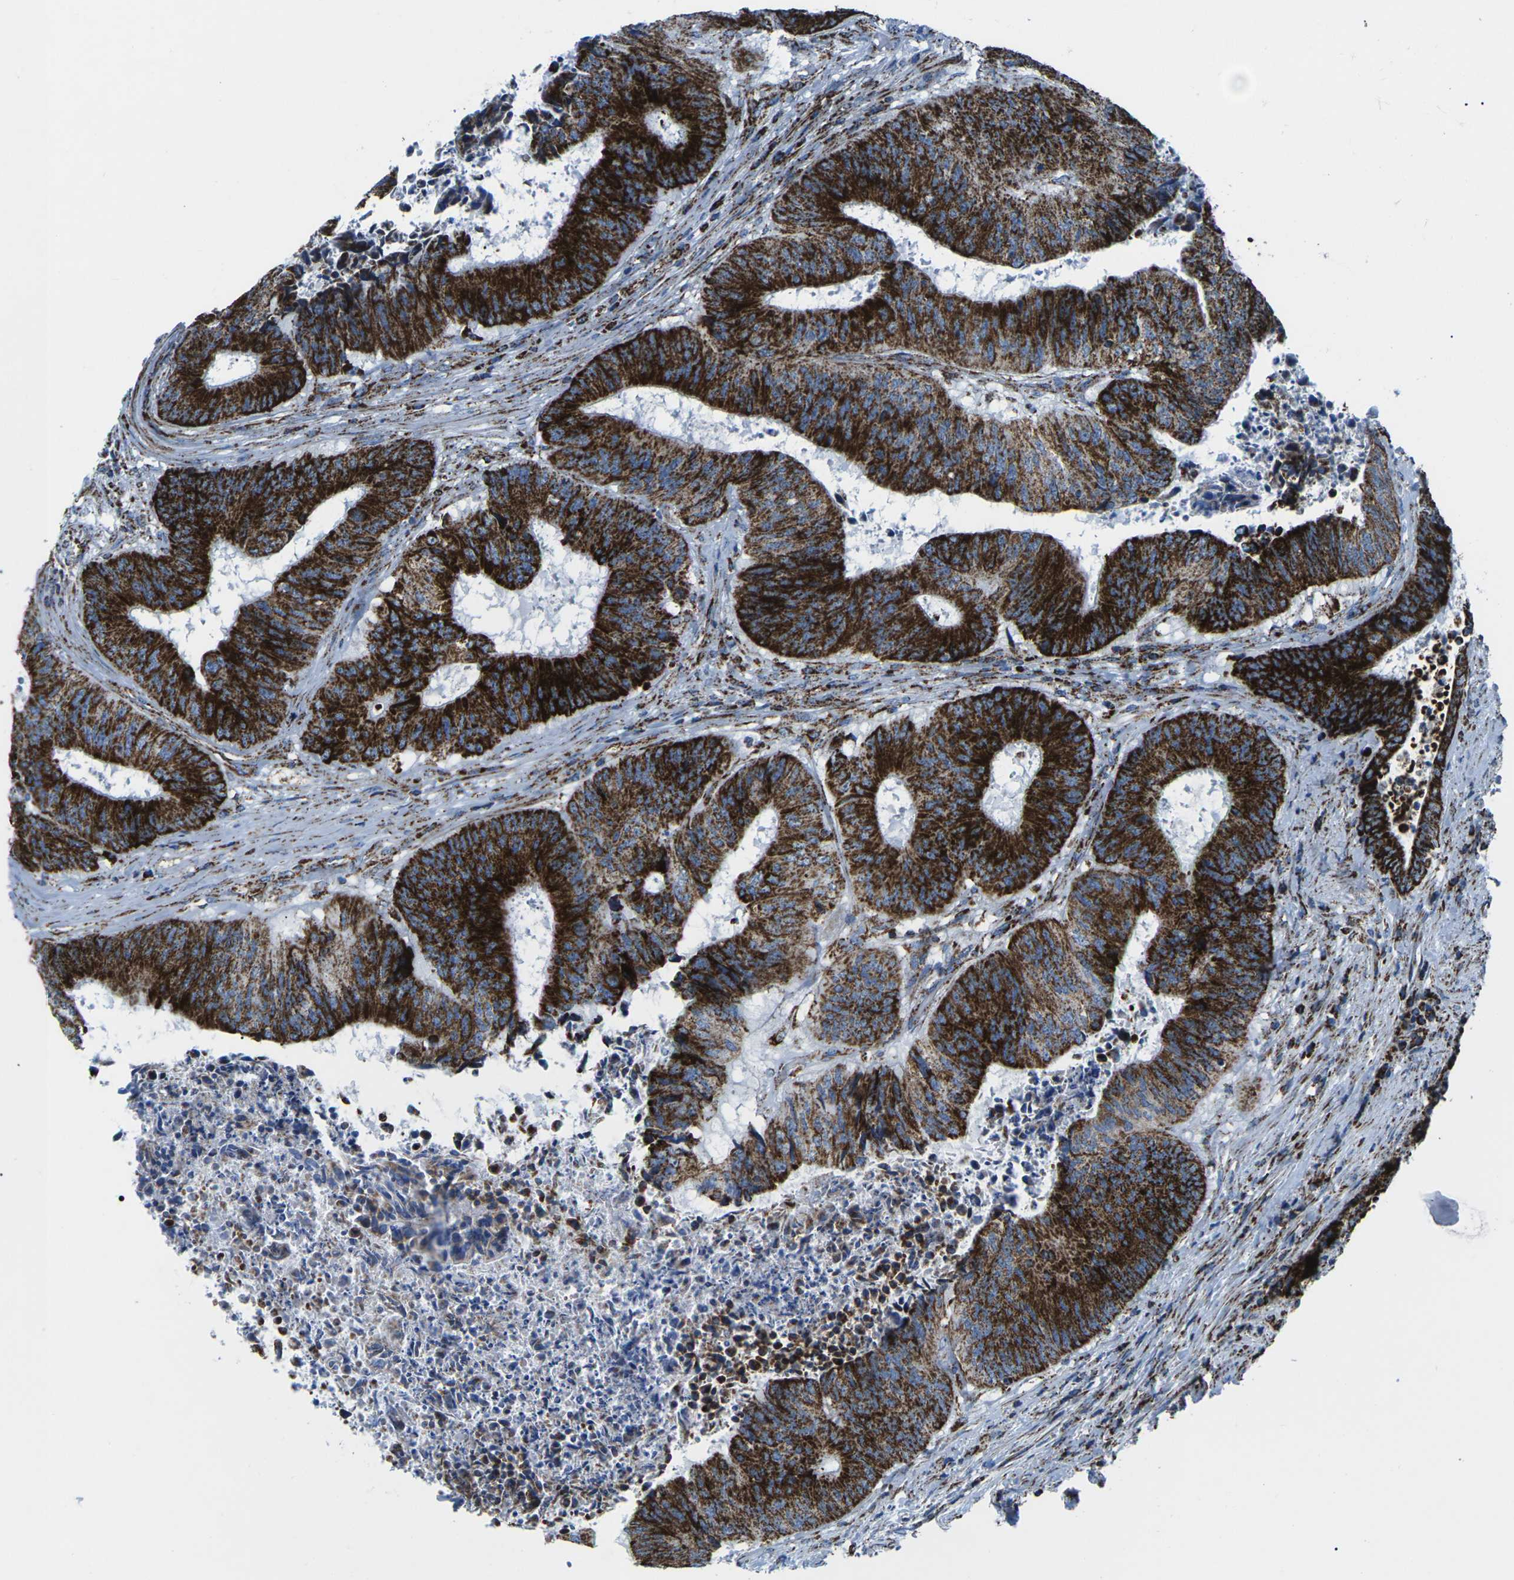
{"staining": {"intensity": "strong", "quantity": ">75%", "location": "cytoplasmic/membranous"}, "tissue": "colorectal cancer", "cell_type": "Tumor cells", "image_type": "cancer", "snomed": [{"axis": "morphology", "description": "Adenocarcinoma, NOS"}, {"axis": "topography", "description": "Rectum"}], "caption": "IHC histopathology image of colorectal cancer (adenocarcinoma) stained for a protein (brown), which exhibits high levels of strong cytoplasmic/membranous positivity in approximately >75% of tumor cells.", "gene": "MT-CO2", "patient": {"sex": "male", "age": 72}}